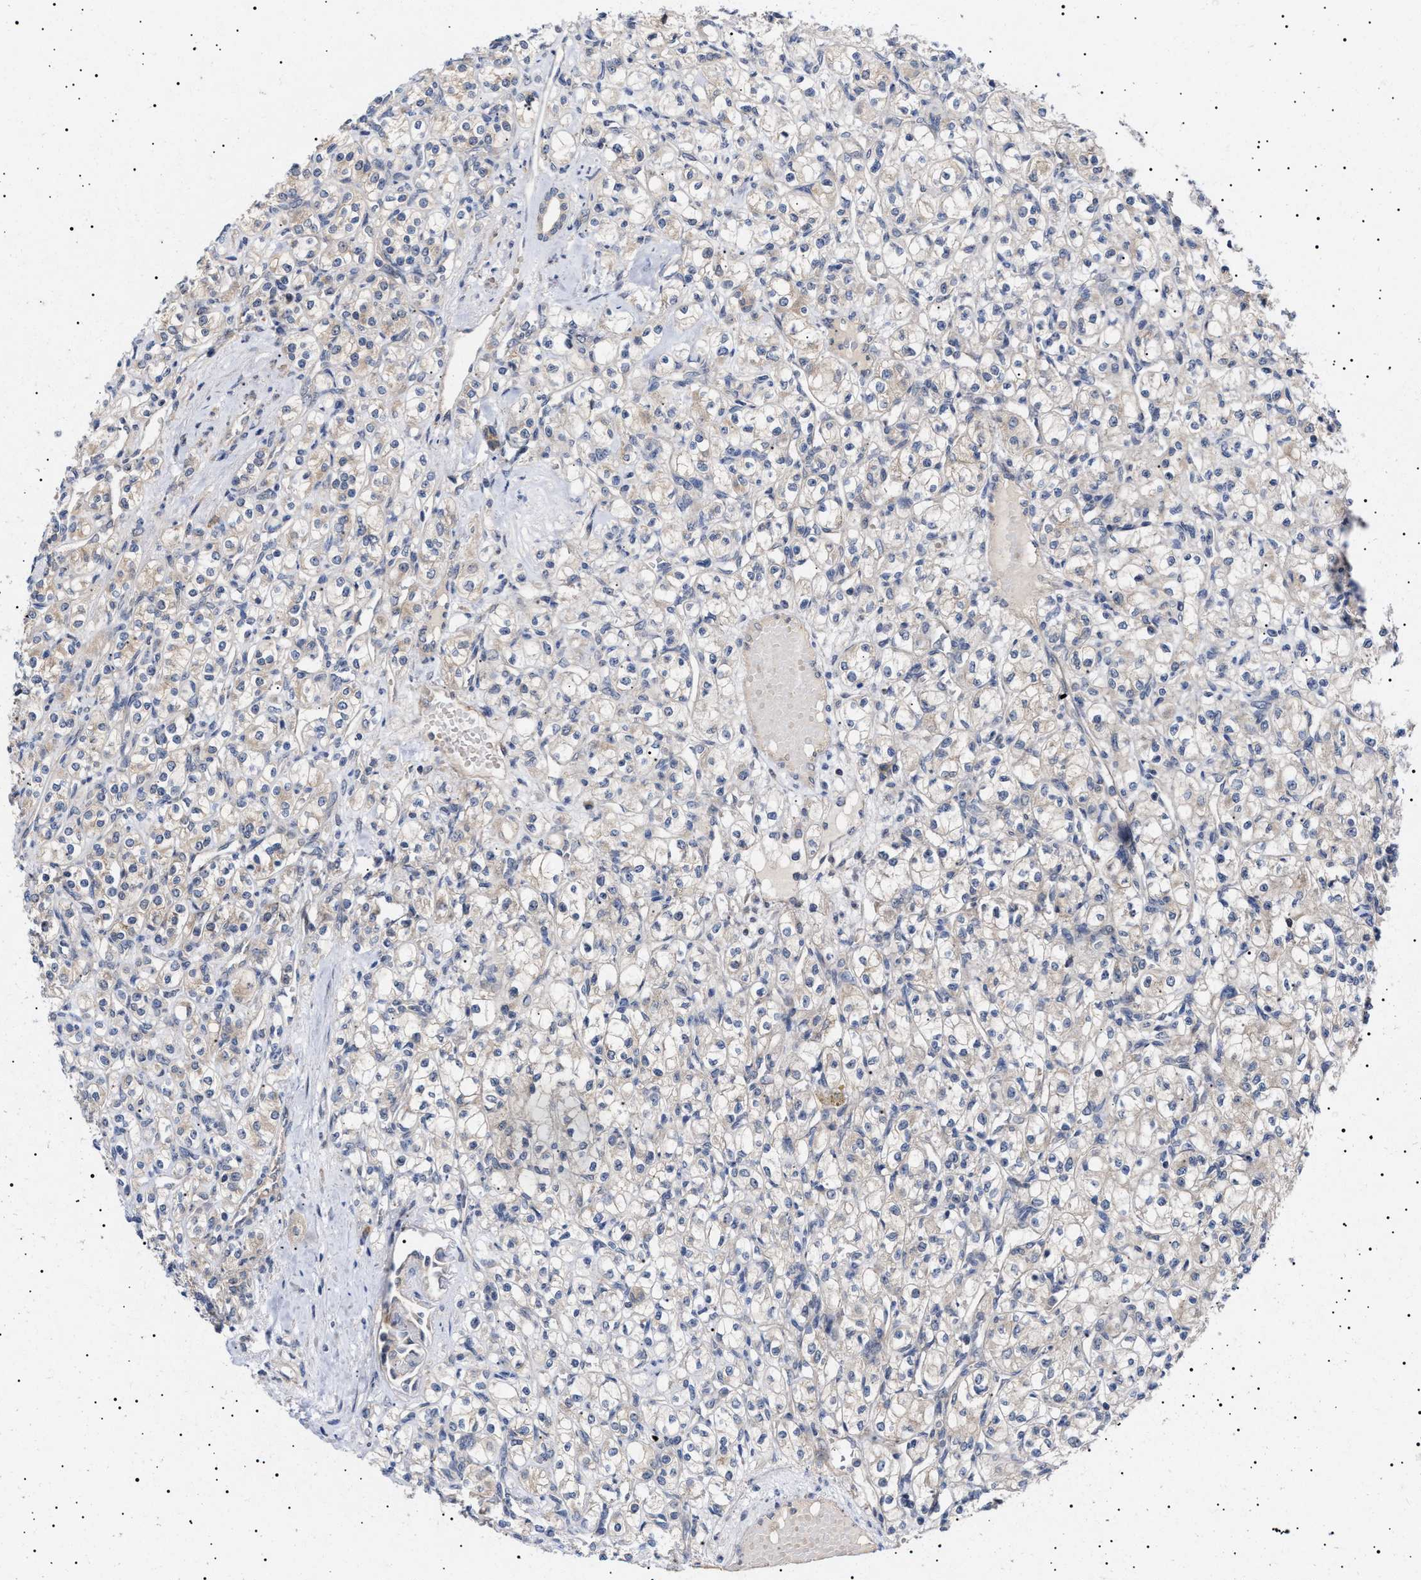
{"staining": {"intensity": "negative", "quantity": "none", "location": "none"}, "tissue": "renal cancer", "cell_type": "Tumor cells", "image_type": "cancer", "snomed": [{"axis": "morphology", "description": "Adenocarcinoma, NOS"}, {"axis": "topography", "description": "Kidney"}], "caption": "There is no significant staining in tumor cells of adenocarcinoma (renal).", "gene": "NPLOC4", "patient": {"sex": "male", "age": 77}}